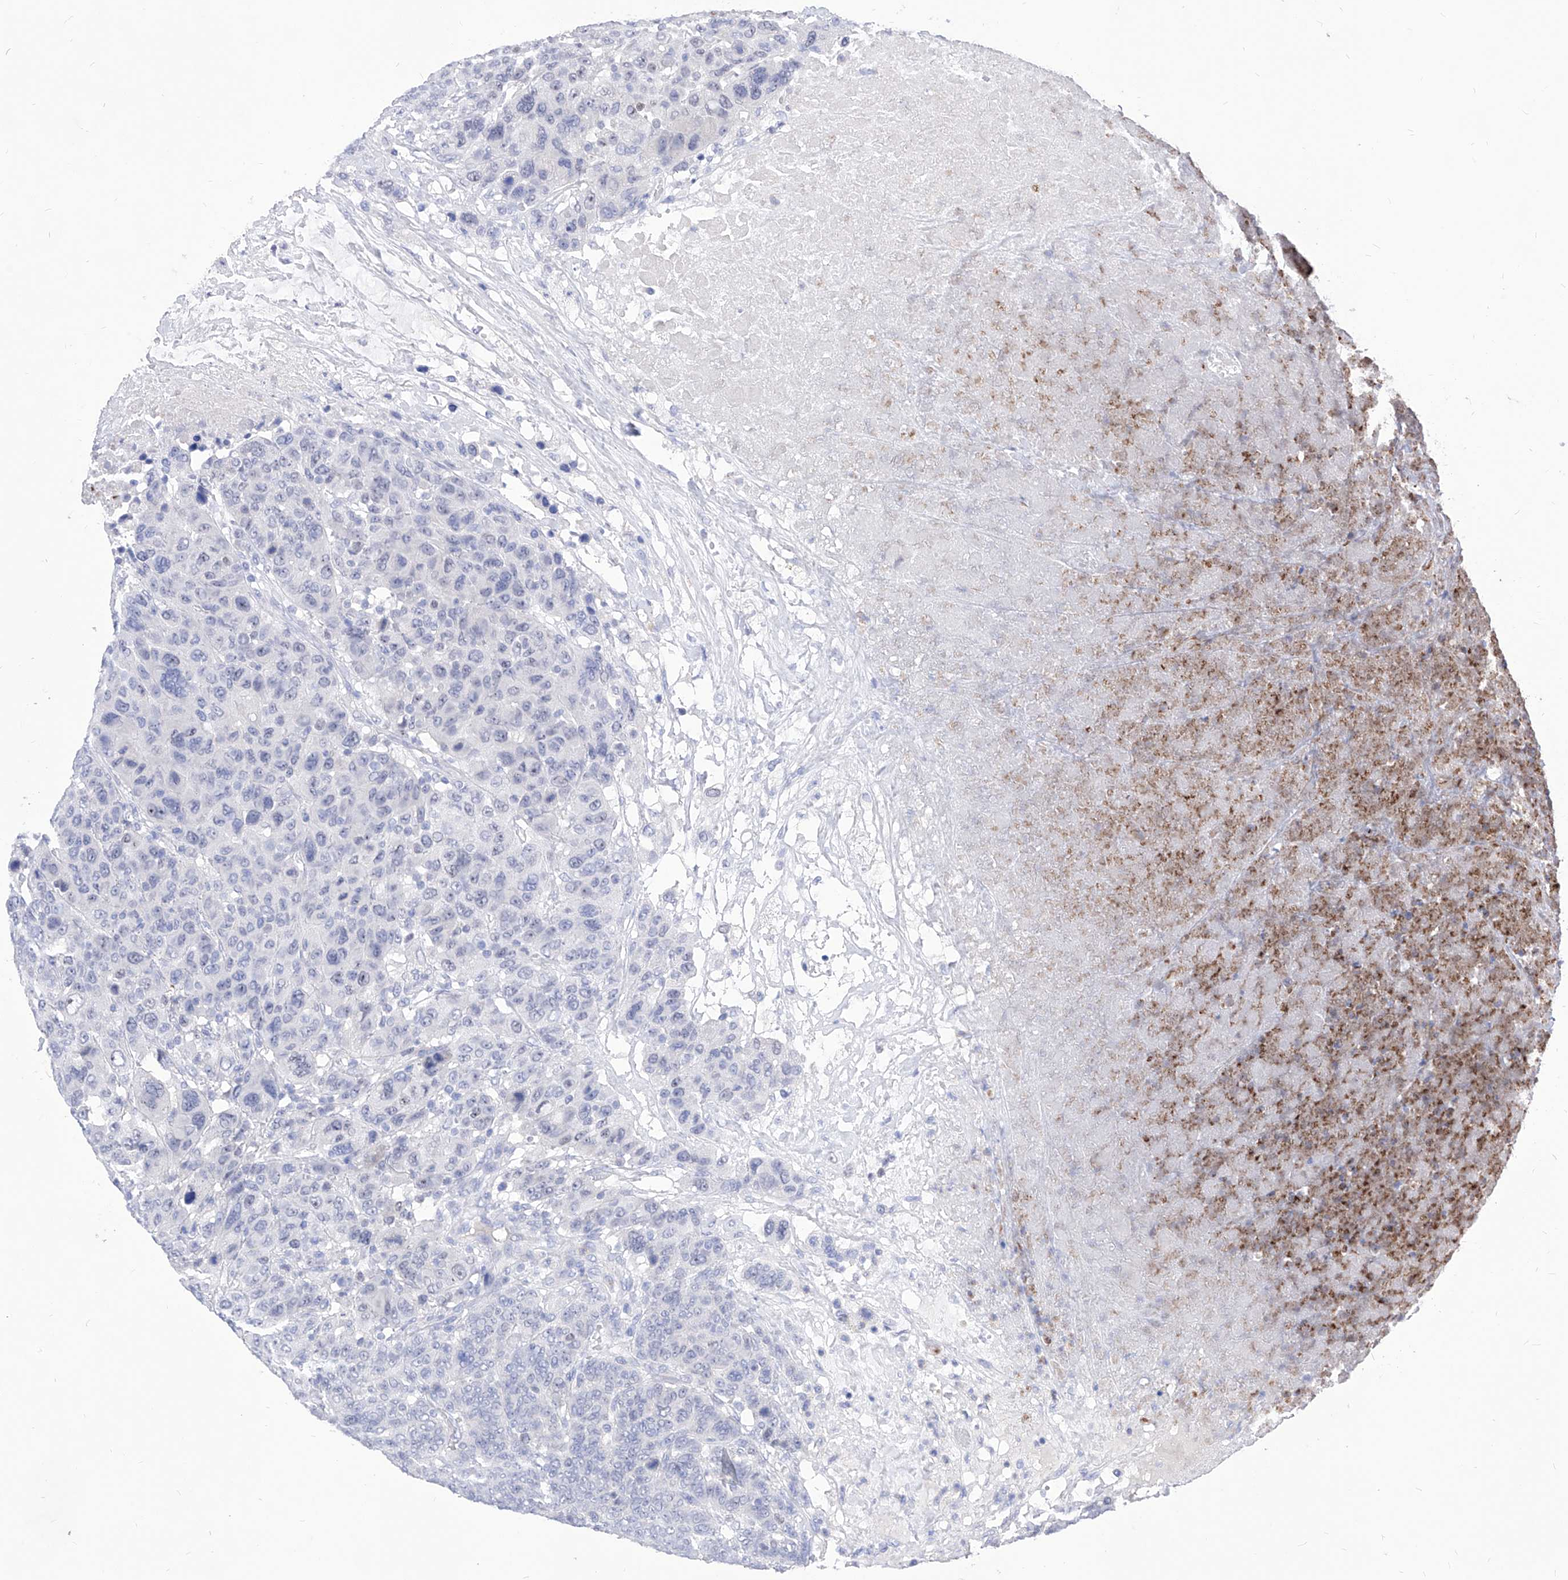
{"staining": {"intensity": "negative", "quantity": "none", "location": "none"}, "tissue": "breast cancer", "cell_type": "Tumor cells", "image_type": "cancer", "snomed": [{"axis": "morphology", "description": "Duct carcinoma"}, {"axis": "topography", "description": "Breast"}], "caption": "Micrograph shows no protein staining in tumor cells of breast cancer tissue. Nuclei are stained in blue.", "gene": "VAX1", "patient": {"sex": "female", "age": 37}}